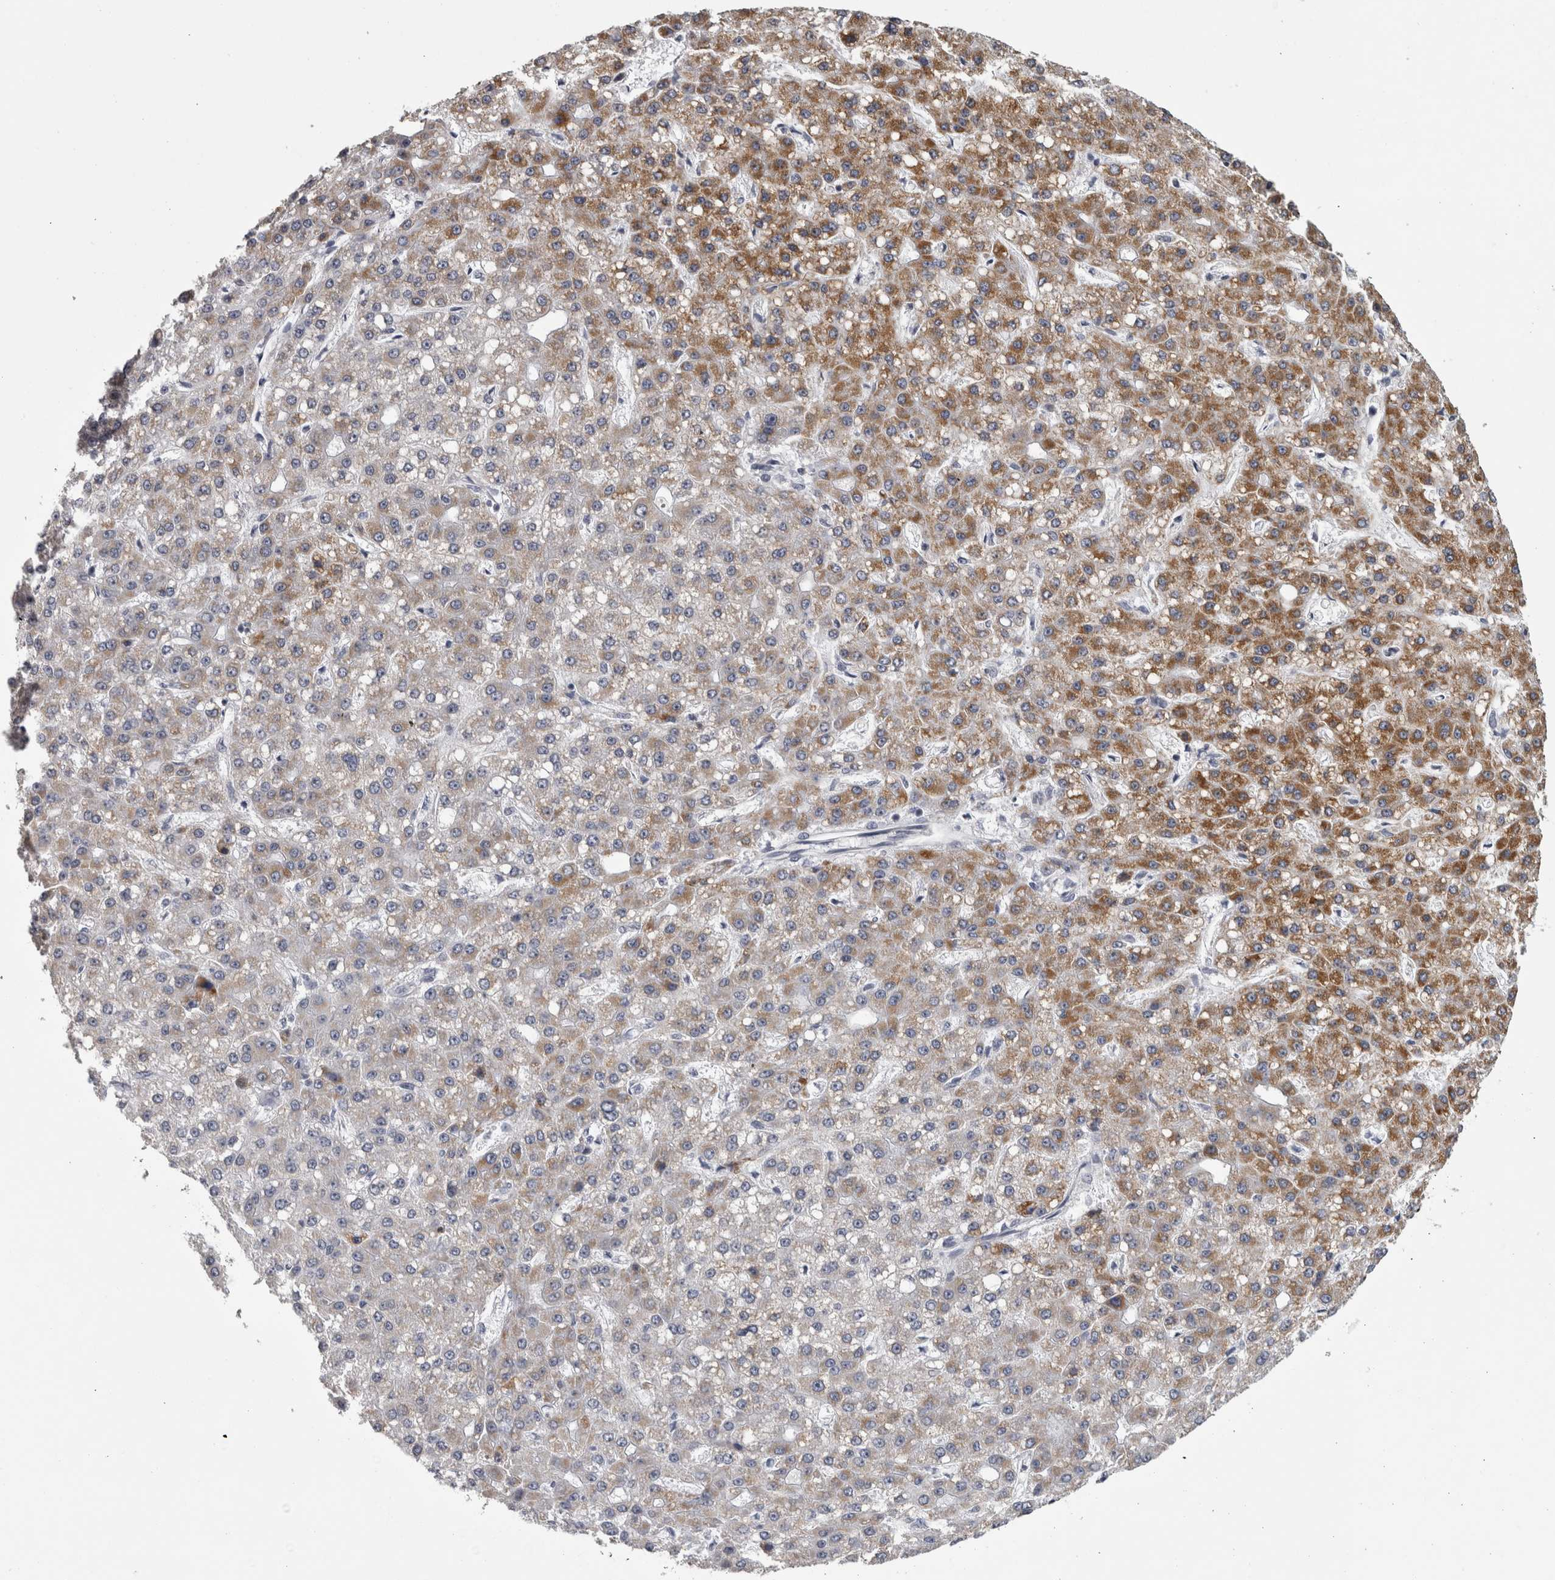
{"staining": {"intensity": "moderate", "quantity": "25%-75%", "location": "cytoplasmic/membranous"}, "tissue": "liver cancer", "cell_type": "Tumor cells", "image_type": "cancer", "snomed": [{"axis": "morphology", "description": "Carcinoma, Hepatocellular, NOS"}, {"axis": "topography", "description": "Liver"}], "caption": "High-power microscopy captured an IHC image of liver cancer, revealing moderate cytoplasmic/membranous expression in about 25%-75% of tumor cells.", "gene": "DBT", "patient": {"sex": "male", "age": 67}}